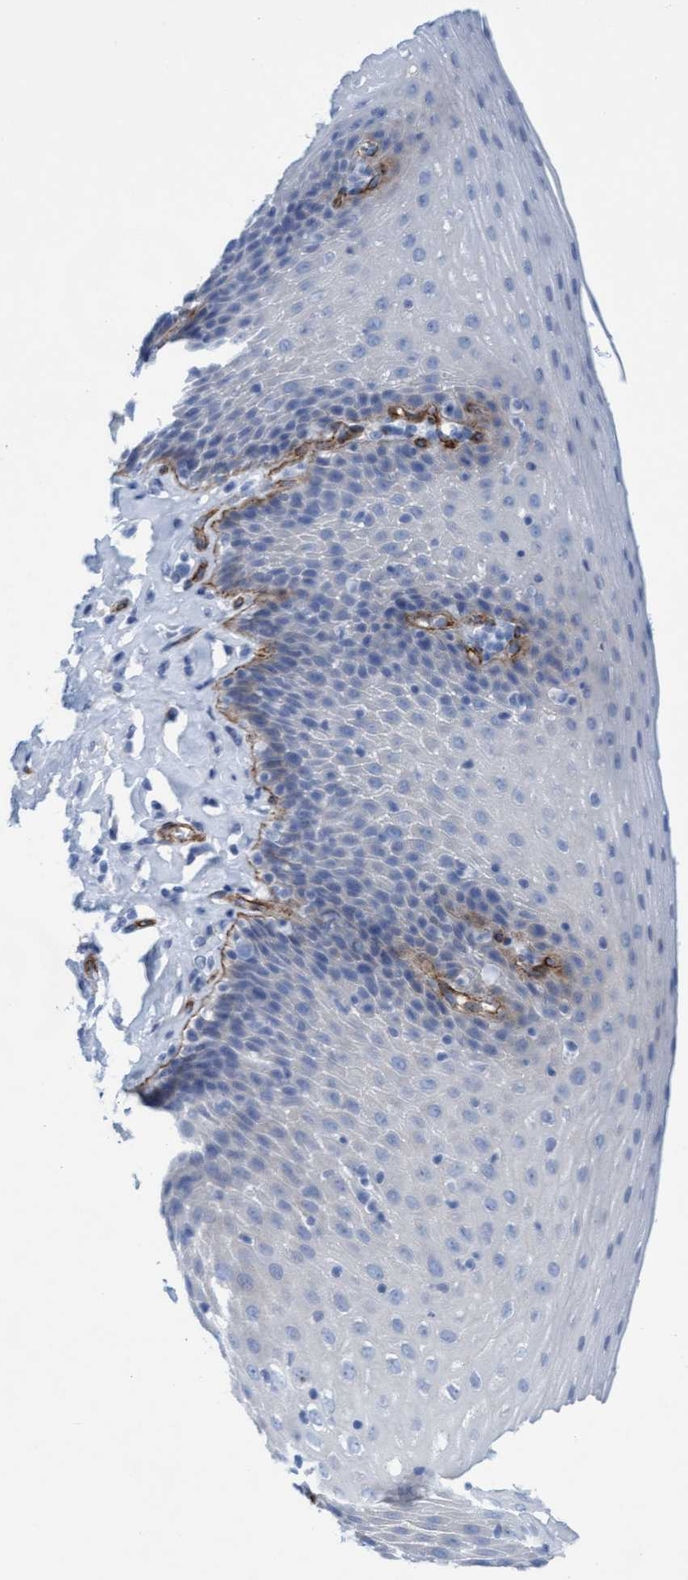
{"staining": {"intensity": "negative", "quantity": "none", "location": "none"}, "tissue": "esophagus", "cell_type": "Squamous epithelial cells", "image_type": "normal", "snomed": [{"axis": "morphology", "description": "Normal tissue, NOS"}, {"axis": "topography", "description": "Esophagus"}], "caption": "Micrograph shows no protein positivity in squamous epithelial cells of benign esophagus.", "gene": "MTFR1", "patient": {"sex": "female", "age": 61}}